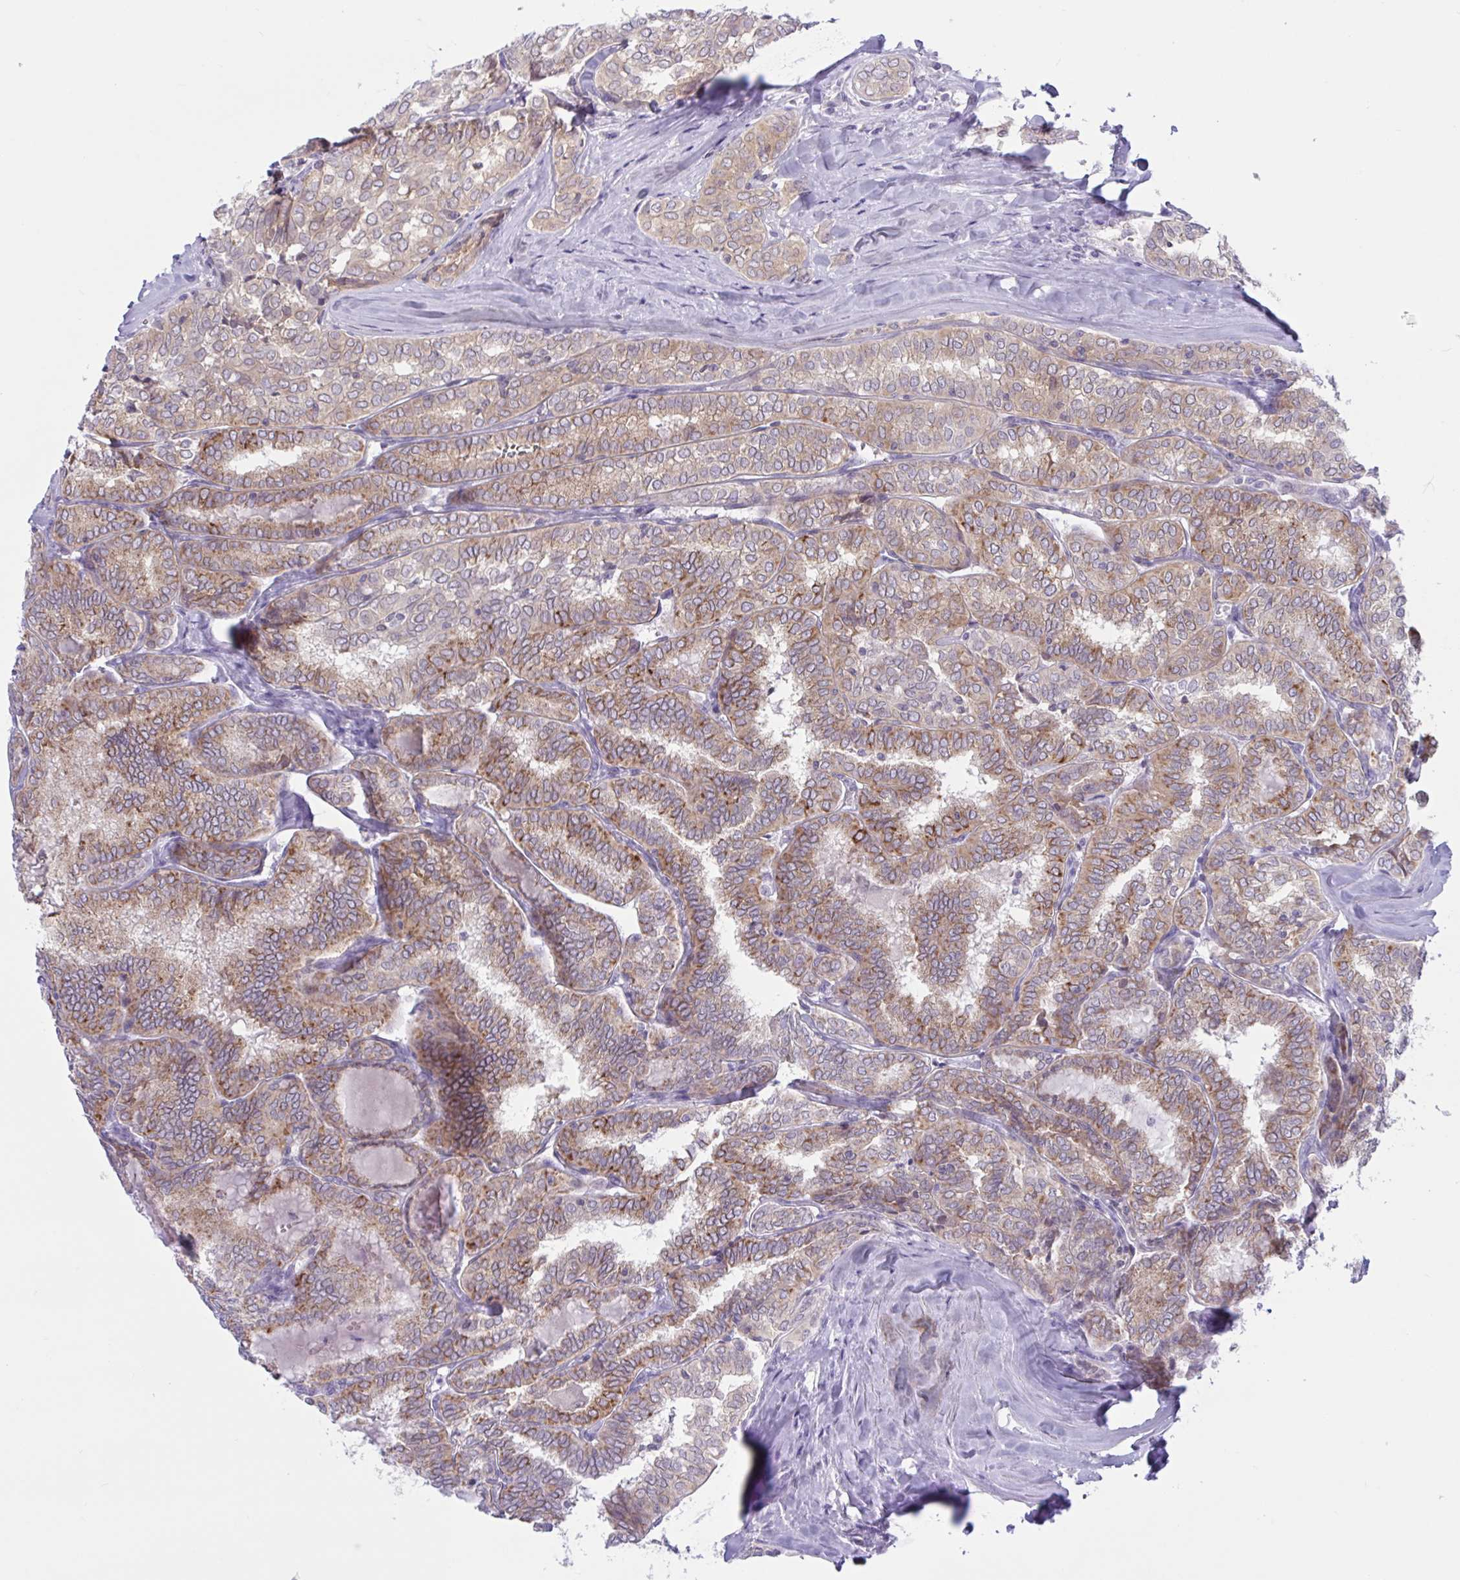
{"staining": {"intensity": "moderate", "quantity": "25%-75%", "location": "cytoplasmic/membranous"}, "tissue": "thyroid cancer", "cell_type": "Tumor cells", "image_type": "cancer", "snomed": [{"axis": "morphology", "description": "Papillary adenocarcinoma, NOS"}, {"axis": "topography", "description": "Thyroid gland"}], "caption": "Papillary adenocarcinoma (thyroid) stained with DAB (3,3'-diaminobenzidine) IHC displays medium levels of moderate cytoplasmic/membranous staining in about 25%-75% of tumor cells. (brown staining indicates protein expression, while blue staining denotes nuclei).", "gene": "TANK", "patient": {"sex": "female", "age": 30}}